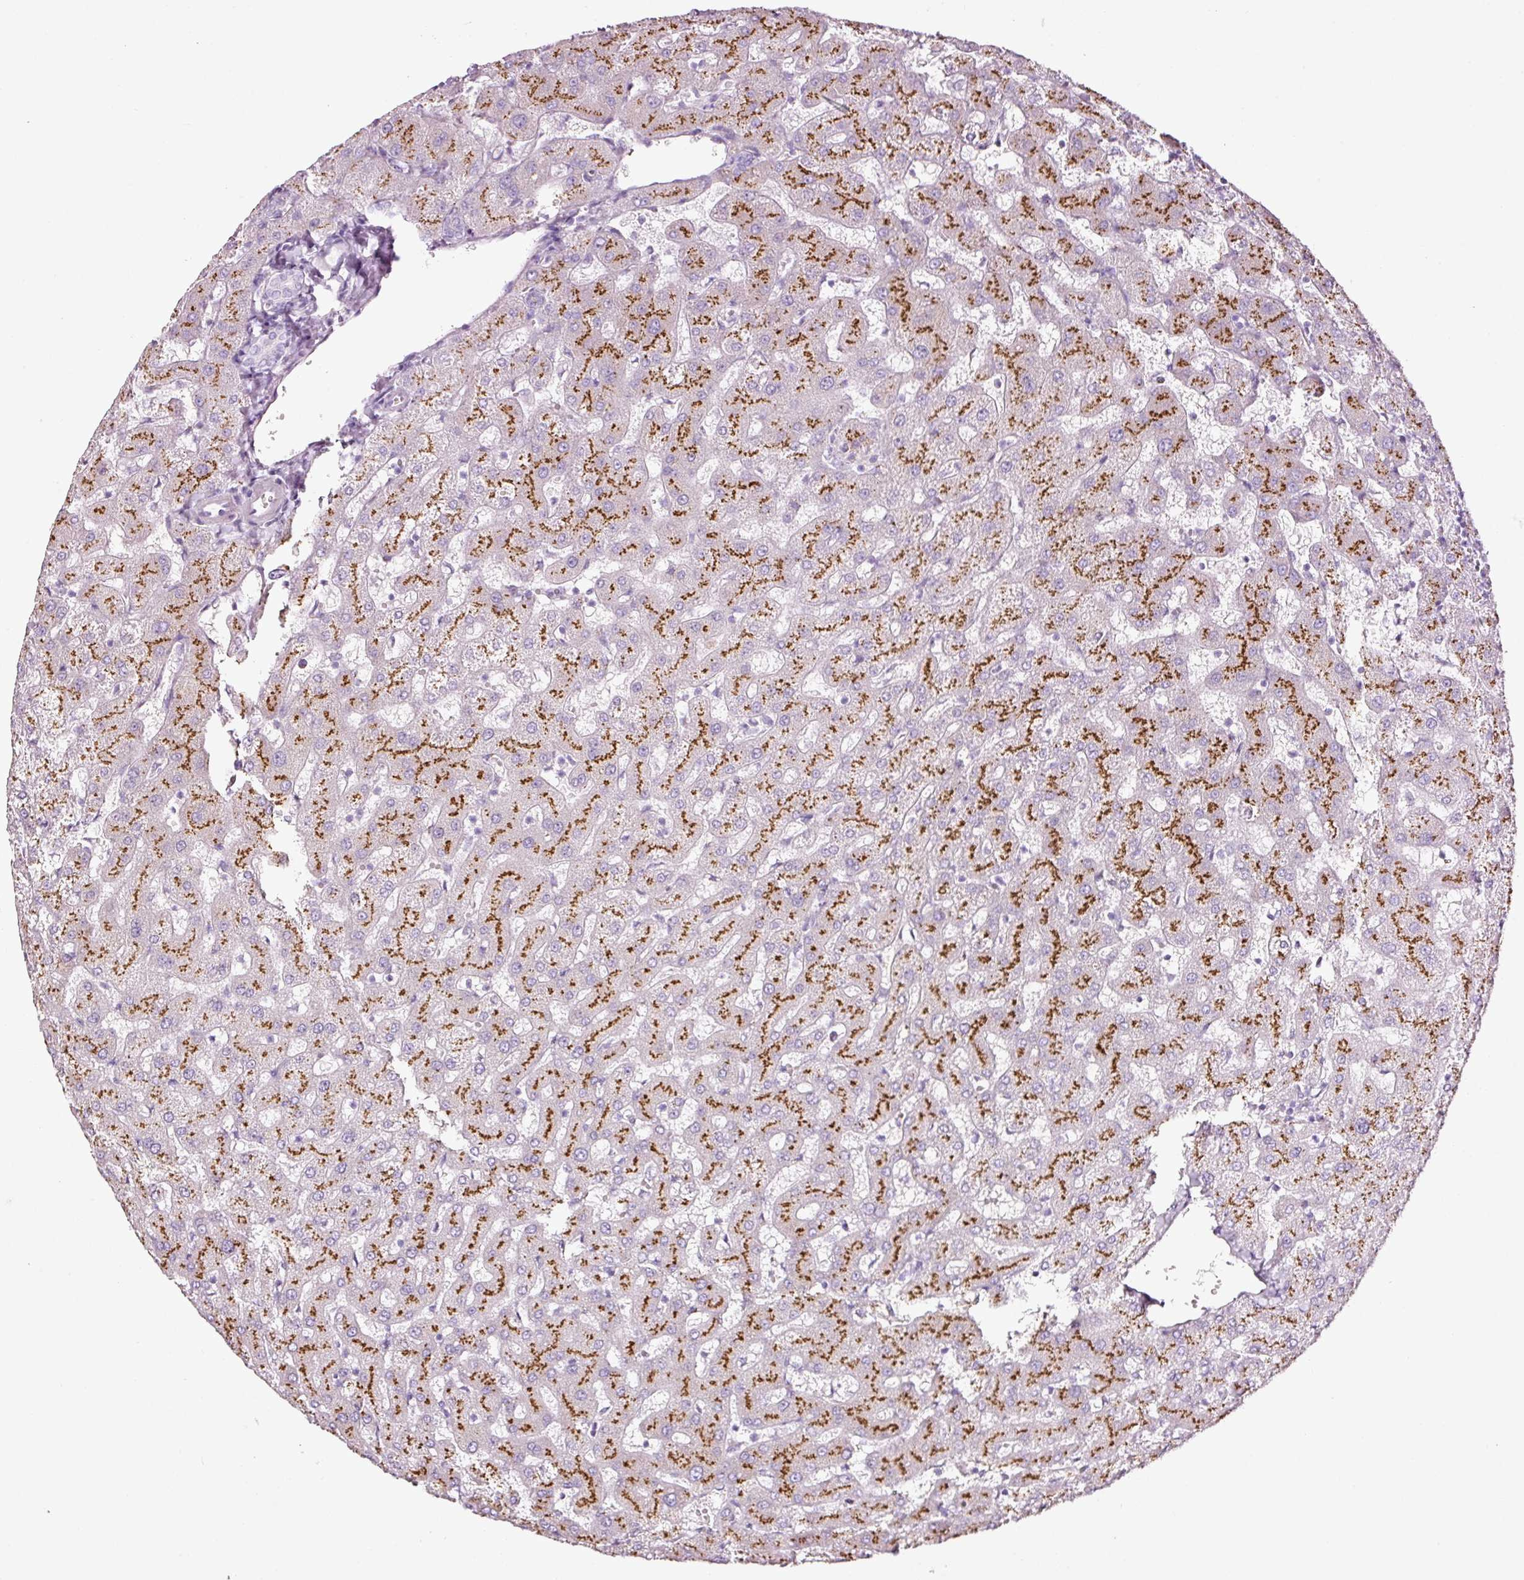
{"staining": {"intensity": "moderate", "quantity": "<25%", "location": "cytoplasmic/membranous"}, "tissue": "liver", "cell_type": "Cholangiocytes", "image_type": "normal", "snomed": [{"axis": "morphology", "description": "Normal tissue, NOS"}, {"axis": "topography", "description": "Liver"}], "caption": "Immunohistochemical staining of unremarkable liver reveals low levels of moderate cytoplasmic/membranous positivity in approximately <25% of cholangiocytes. The protein of interest is stained brown, and the nuclei are stained in blue (DAB (3,3'-diaminobenzidine) IHC with brightfield microscopy, high magnification).", "gene": "SDF4", "patient": {"sex": "female", "age": 63}}